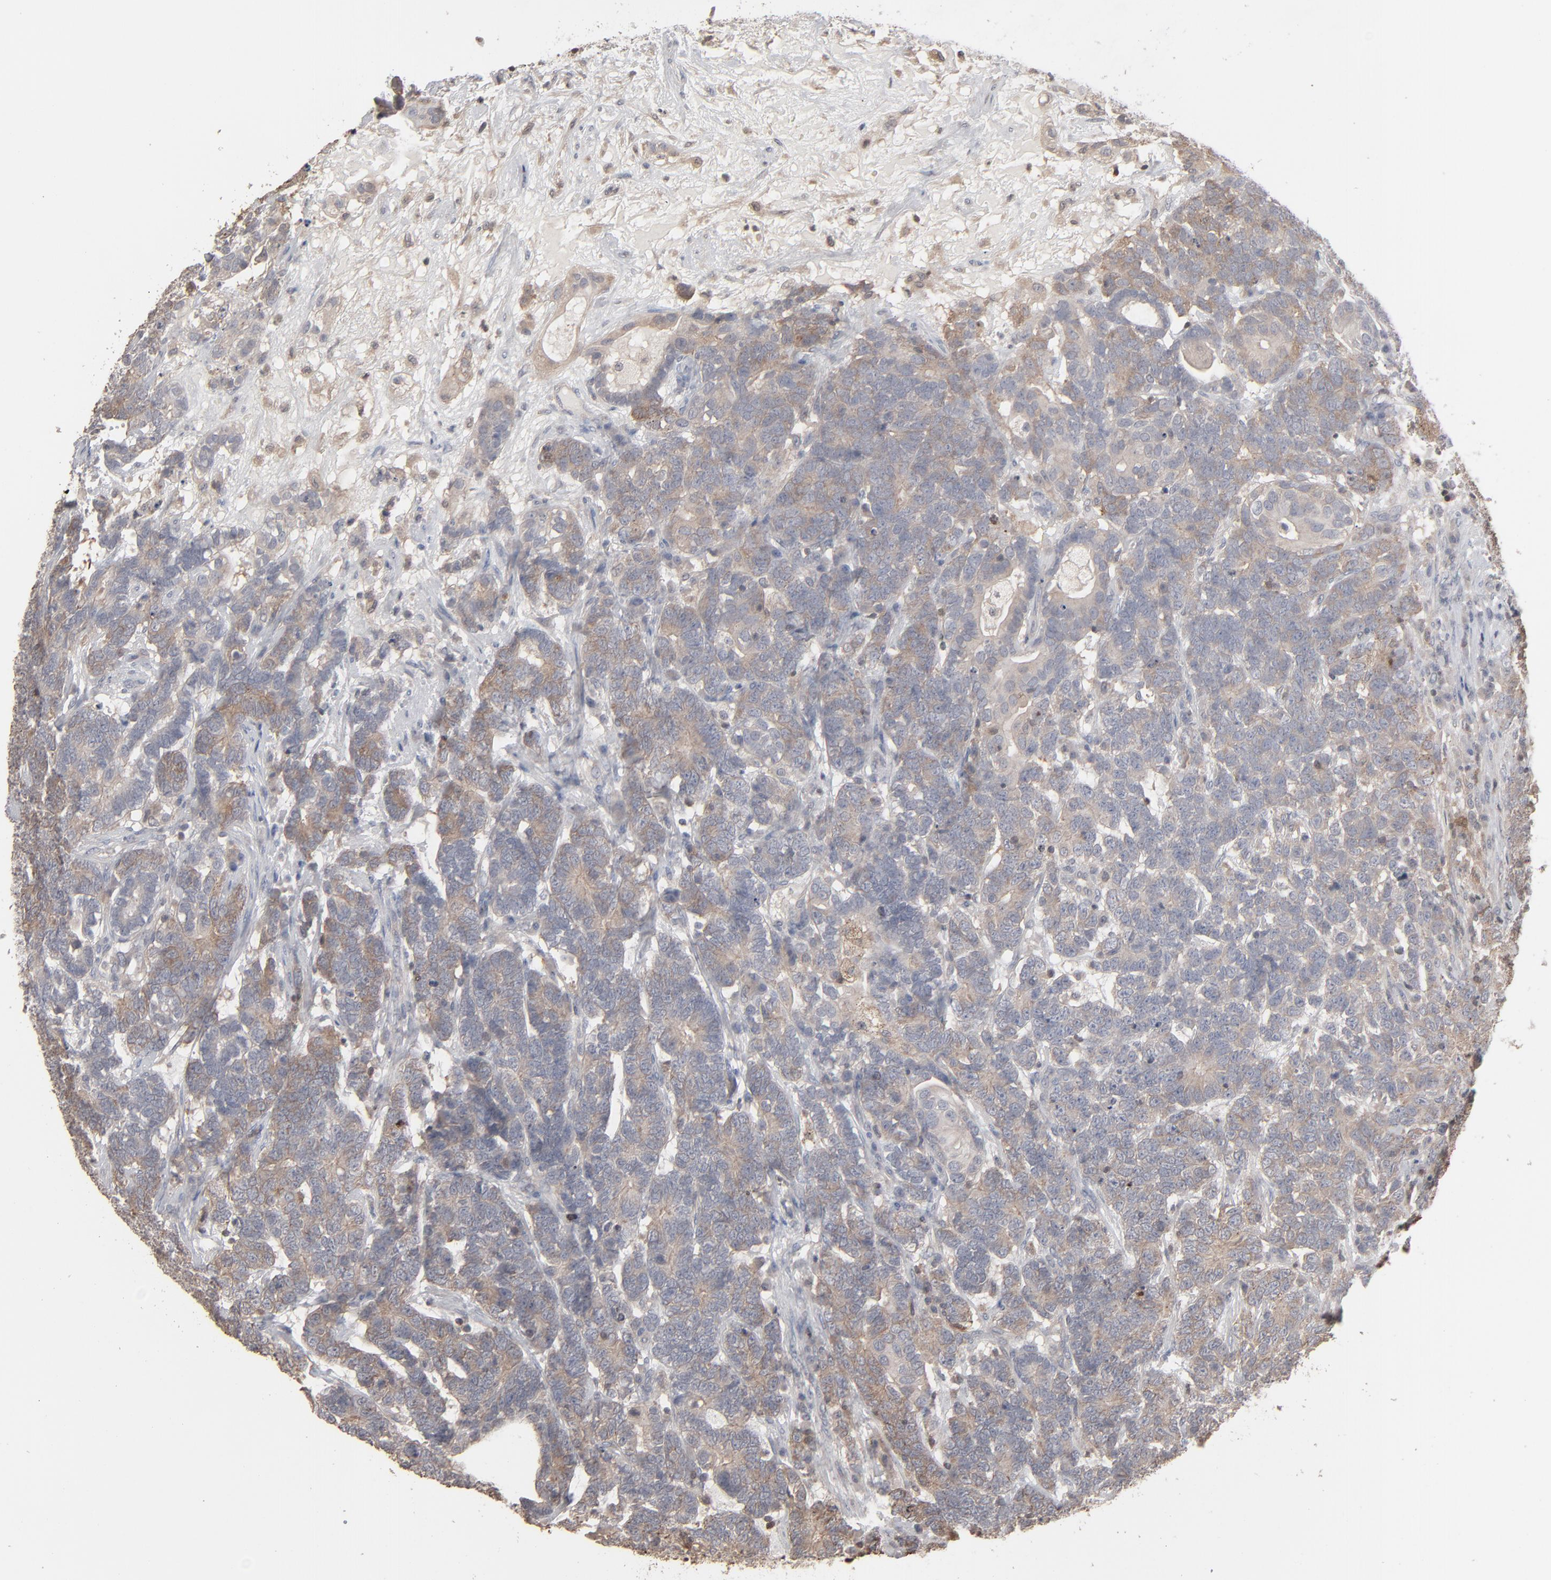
{"staining": {"intensity": "moderate", "quantity": ">75%", "location": "cytoplasmic/membranous"}, "tissue": "testis cancer", "cell_type": "Tumor cells", "image_type": "cancer", "snomed": [{"axis": "morphology", "description": "Carcinoma, Embryonal, NOS"}, {"axis": "topography", "description": "Testis"}], "caption": "A micrograph of human testis cancer stained for a protein displays moderate cytoplasmic/membranous brown staining in tumor cells.", "gene": "STAT4", "patient": {"sex": "male", "age": 26}}